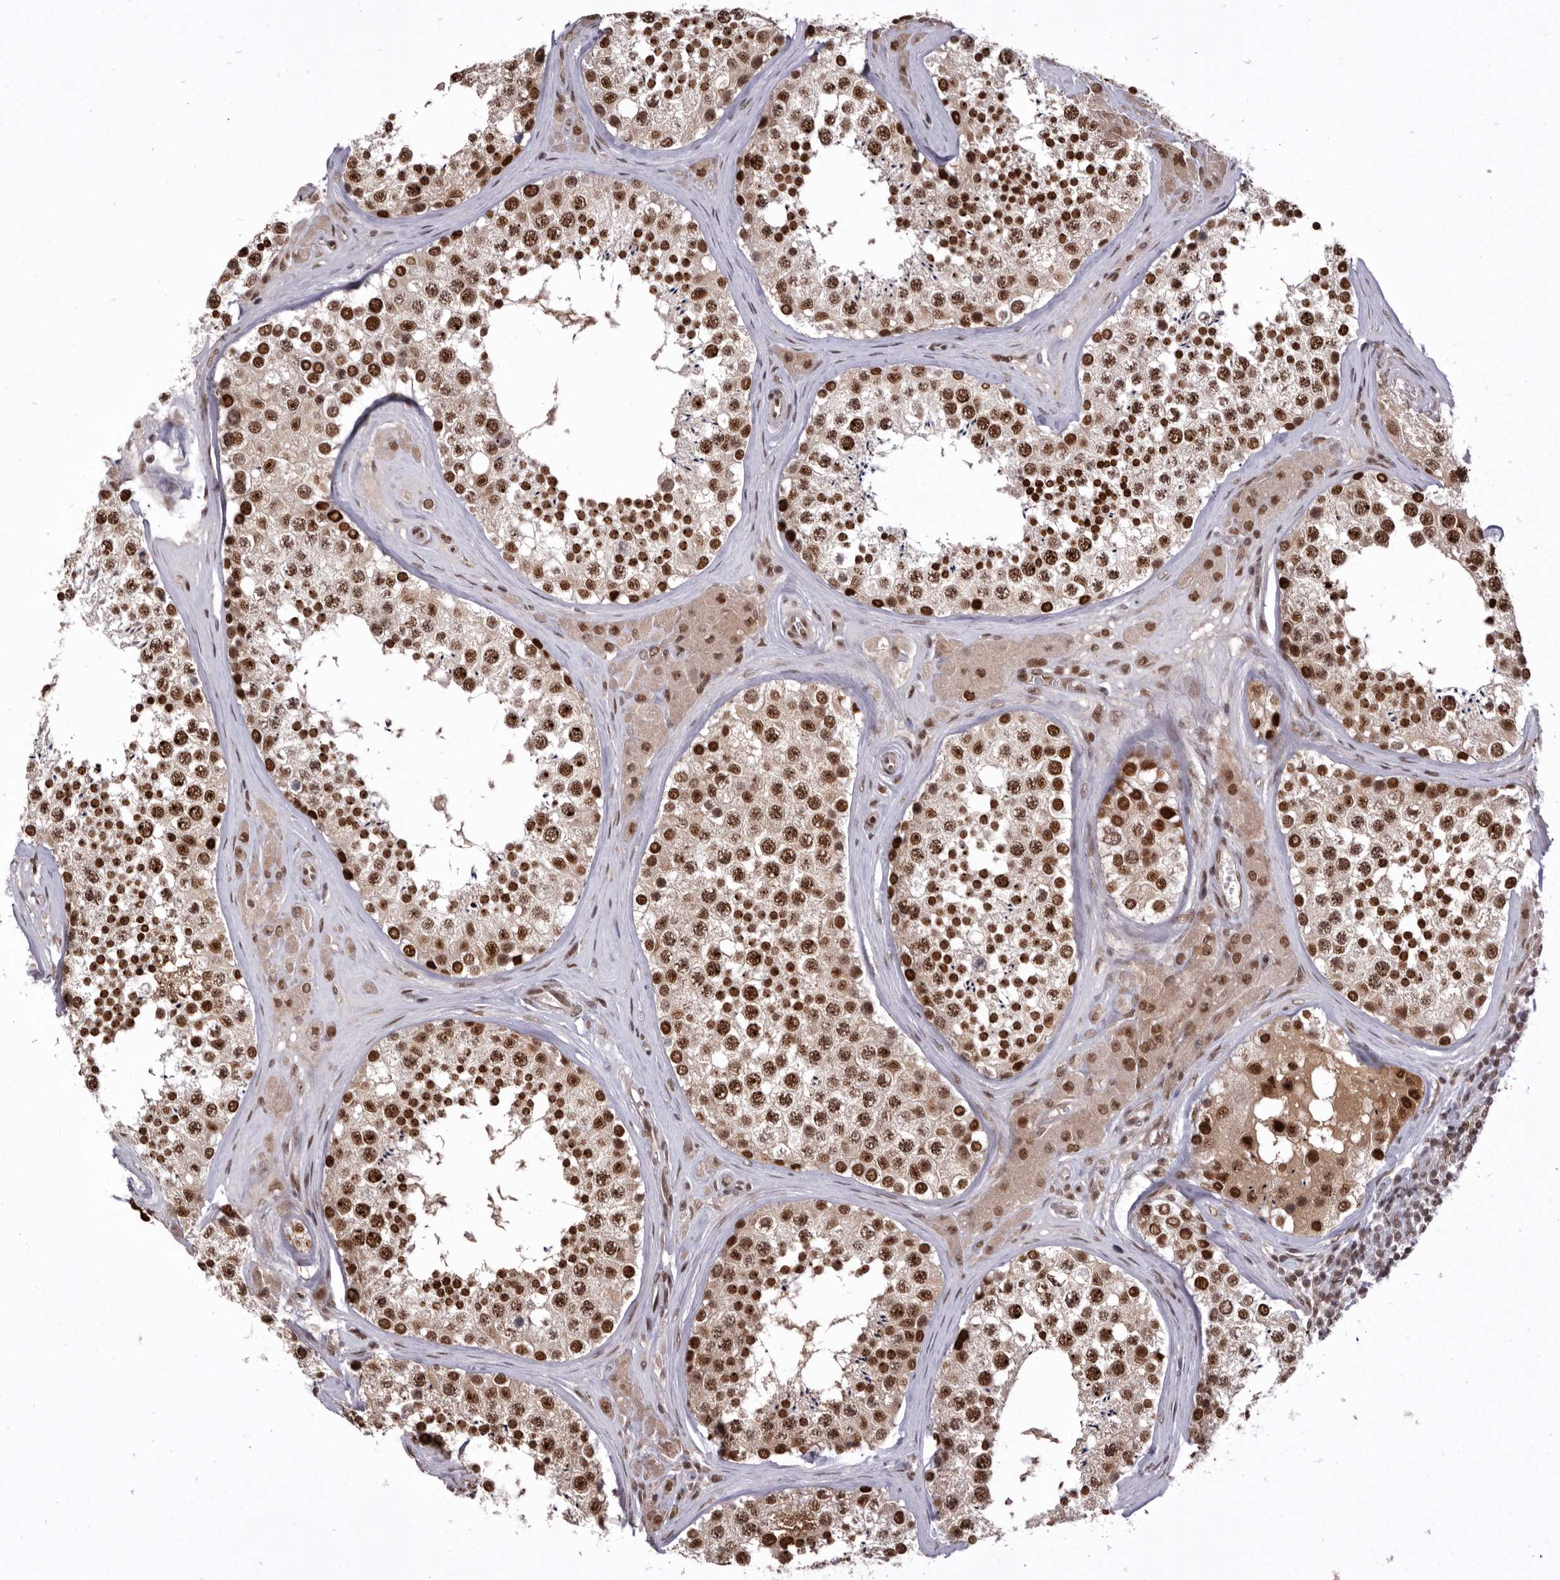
{"staining": {"intensity": "strong", "quantity": ">75%", "location": "nuclear"}, "tissue": "testis", "cell_type": "Cells in seminiferous ducts", "image_type": "normal", "snomed": [{"axis": "morphology", "description": "Normal tissue, NOS"}, {"axis": "topography", "description": "Testis"}], "caption": "IHC (DAB) staining of normal human testis shows strong nuclear protein expression in approximately >75% of cells in seminiferous ducts. Immunohistochemistry stains the protein in brown and the nuclei are stained blue.", "gene": "CHTOP", "patient": {"sex": "male", "age": 46}}